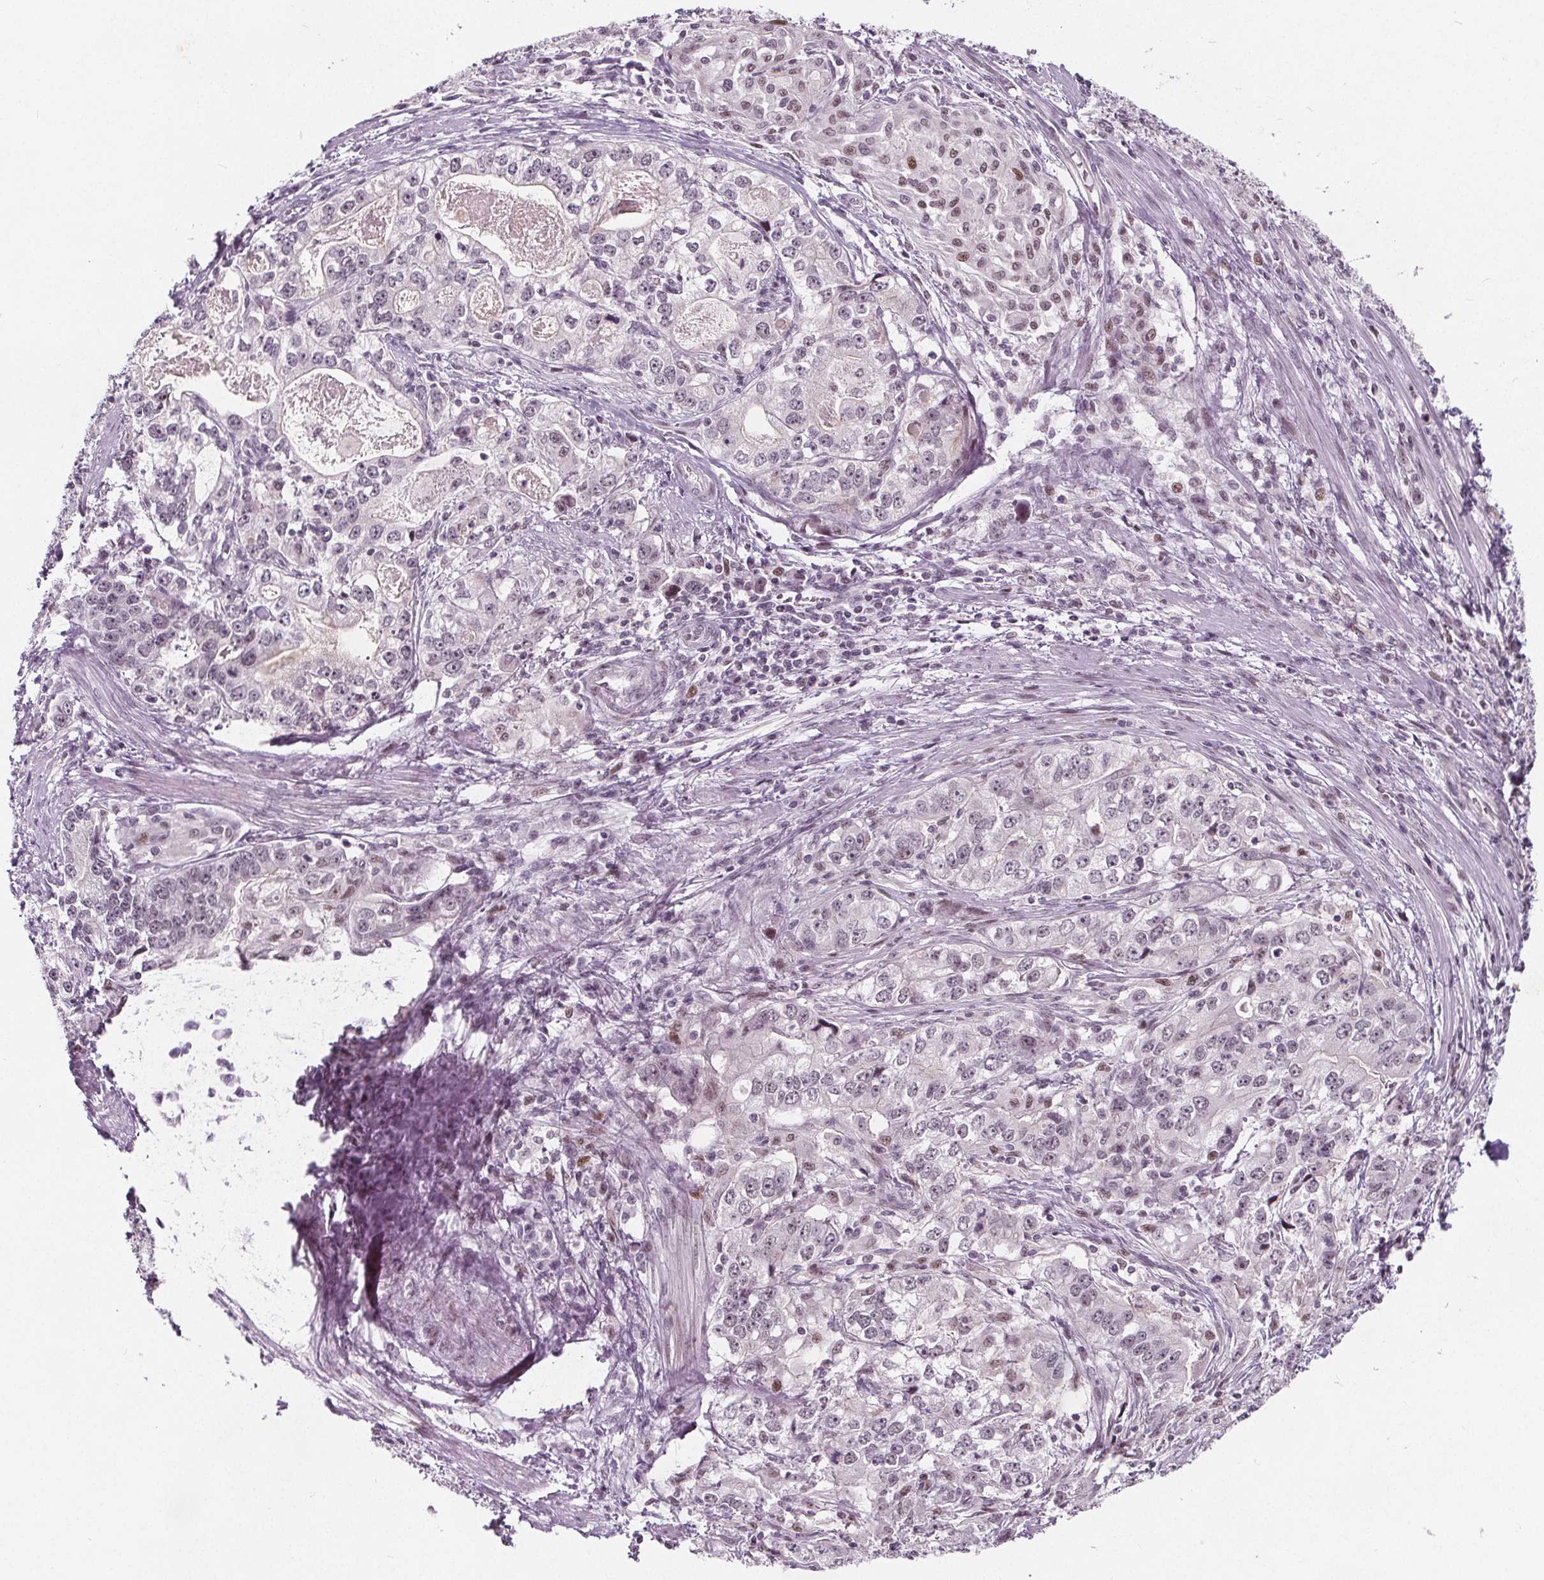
{"staining": {"intensity": "weak", "quantity": "<25%", "location": "nuclear"}, "tissue": "stomach cancer", "cell_type": "Tumor cells", "image_type": "cancer", "snomed": [{"axis": "morphology", "description": "Adenocarcinoma, NOS"}, {"axis": "topography", "description": "Stomach, lower"}], "caption": "Tumor cells show no significant protein expression in stomach cancer.", "gene": "TAF6L", "patient": {"sex": "female", "age": 72}}